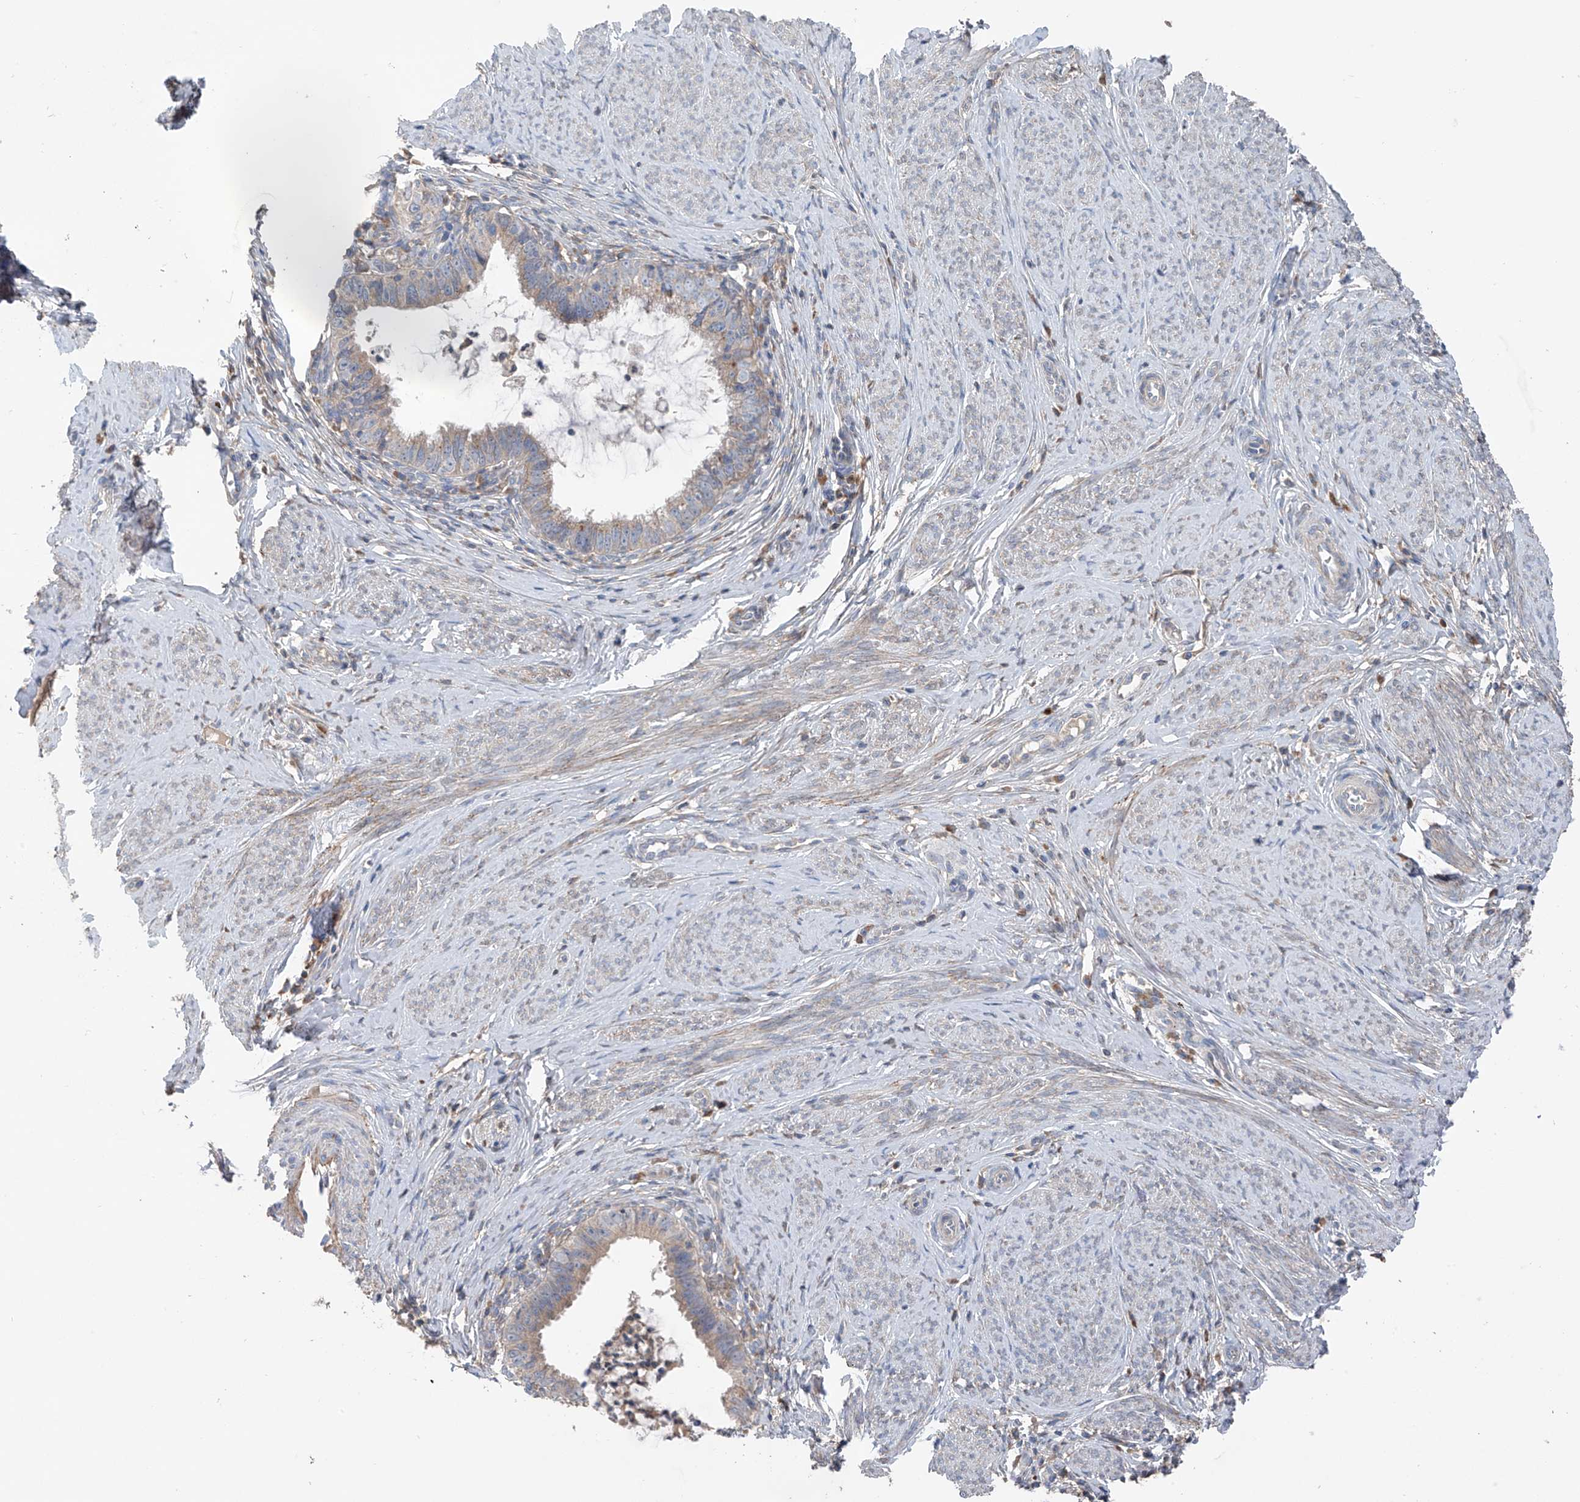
{"staining": {"intensity": "moderate", "quantity": ">75%", "location": "cytoplasmic/membranous"}, "tissue": "cervical cancer", "cell_type": "Tumor cells", "image_type": "cancer", "snomed": [{"axis": "morphology", "description": "Adenocarcinoma, NOS"}, {"axis": "topography", "description": "Cervix"}], "caption": "An immunohistochemistry histopathology image of neoplastic tissue is shown. Protein staining in brown labels moderate cytoplasmic/membranous positivity in cervical cancer within tumor cells.", "gene": "GALNTL6", "patient": {"sex": "female", "age": 36}}